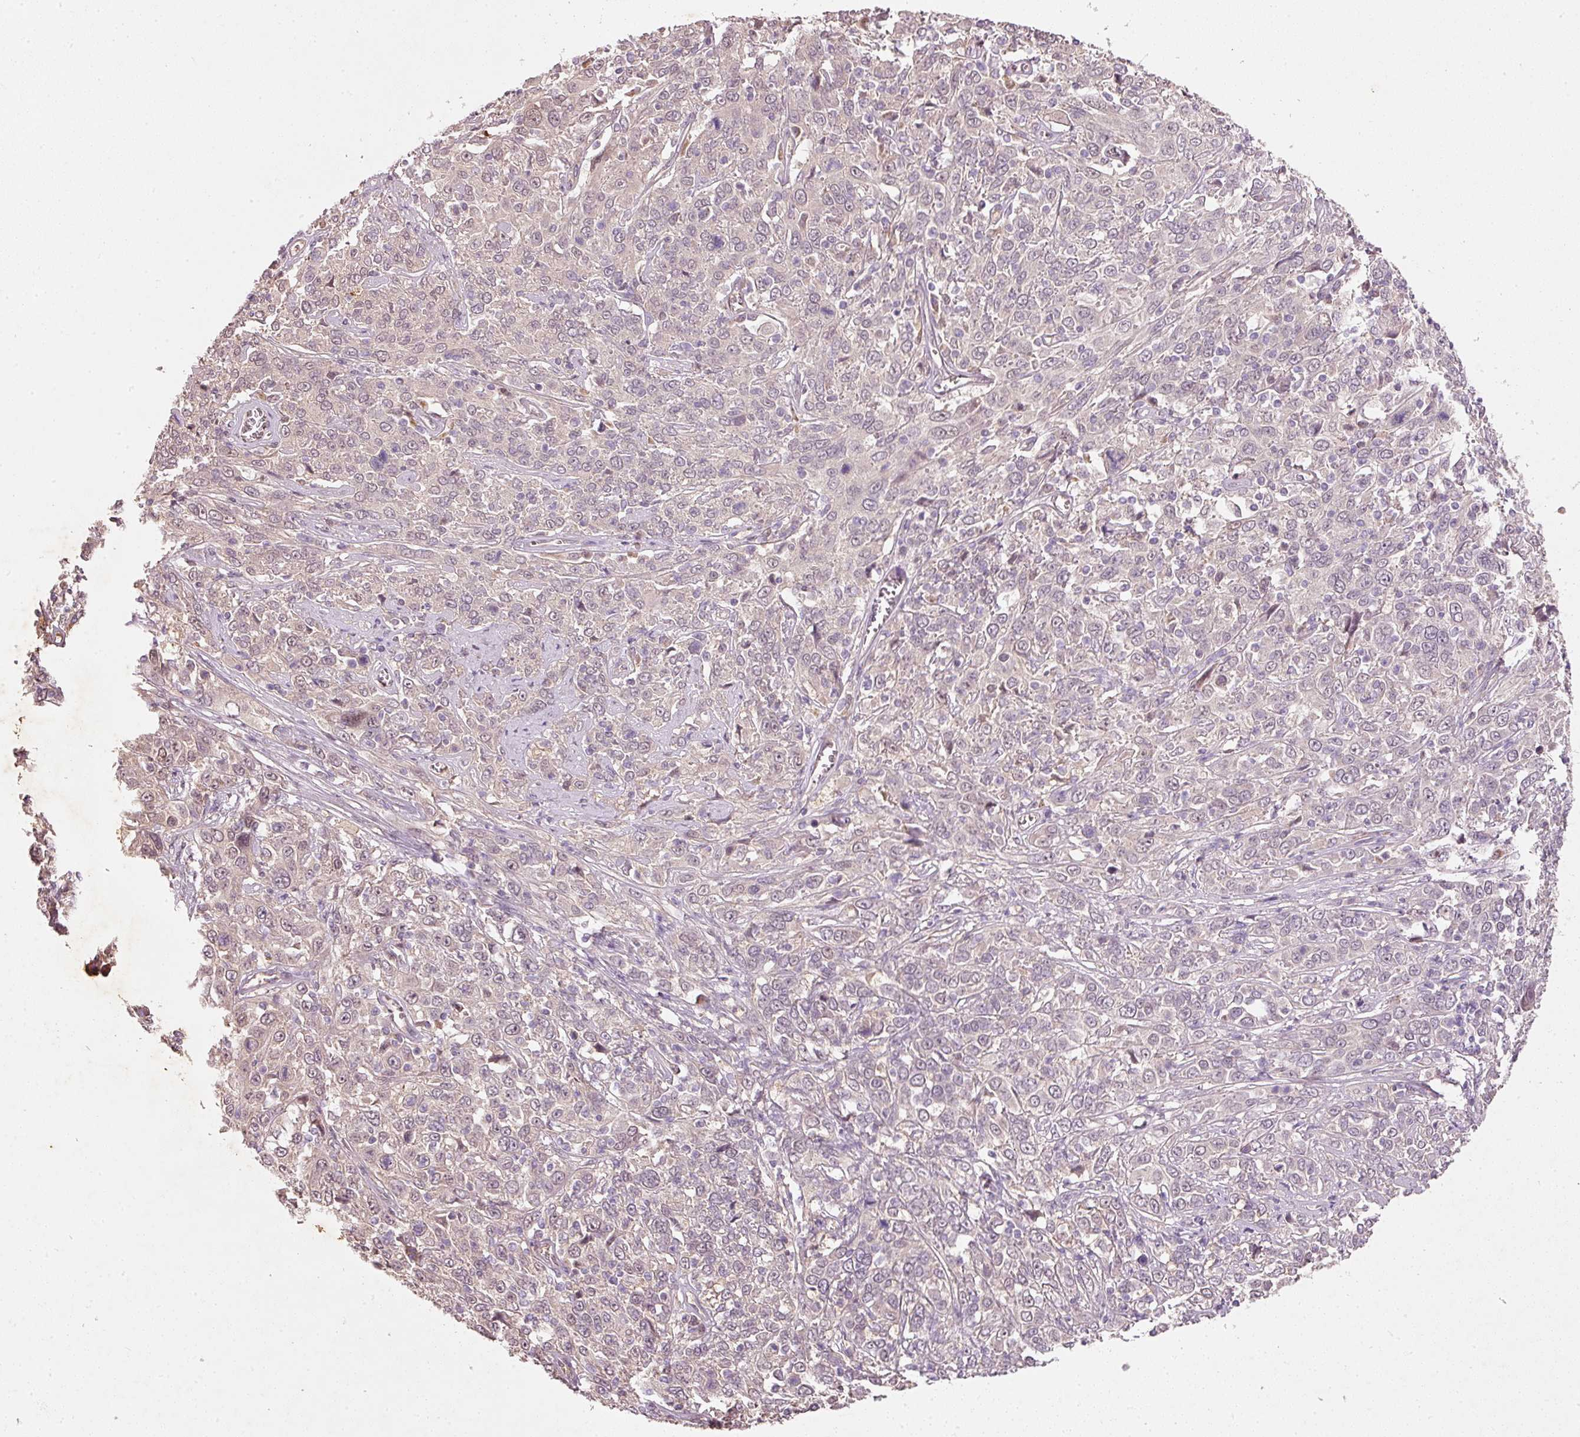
{"staining": {"intensity": "negative", "quantity": "none", "location": "none"}, "tissue": "cervical cancer", "cell_type": "Tumor cells", "image_type": "cancer", "snomed": [{"axis": "morphology", "description": "Squamous cell carcinoma, NOS"}, {"axis": "topography", "description": "Cervix"}], "caption": "Cervical cancer stained for a protein using IHC reveals no staining tumor cells.", "gene": "RGL2", "patient": {"sex": "female", "age": 46}}